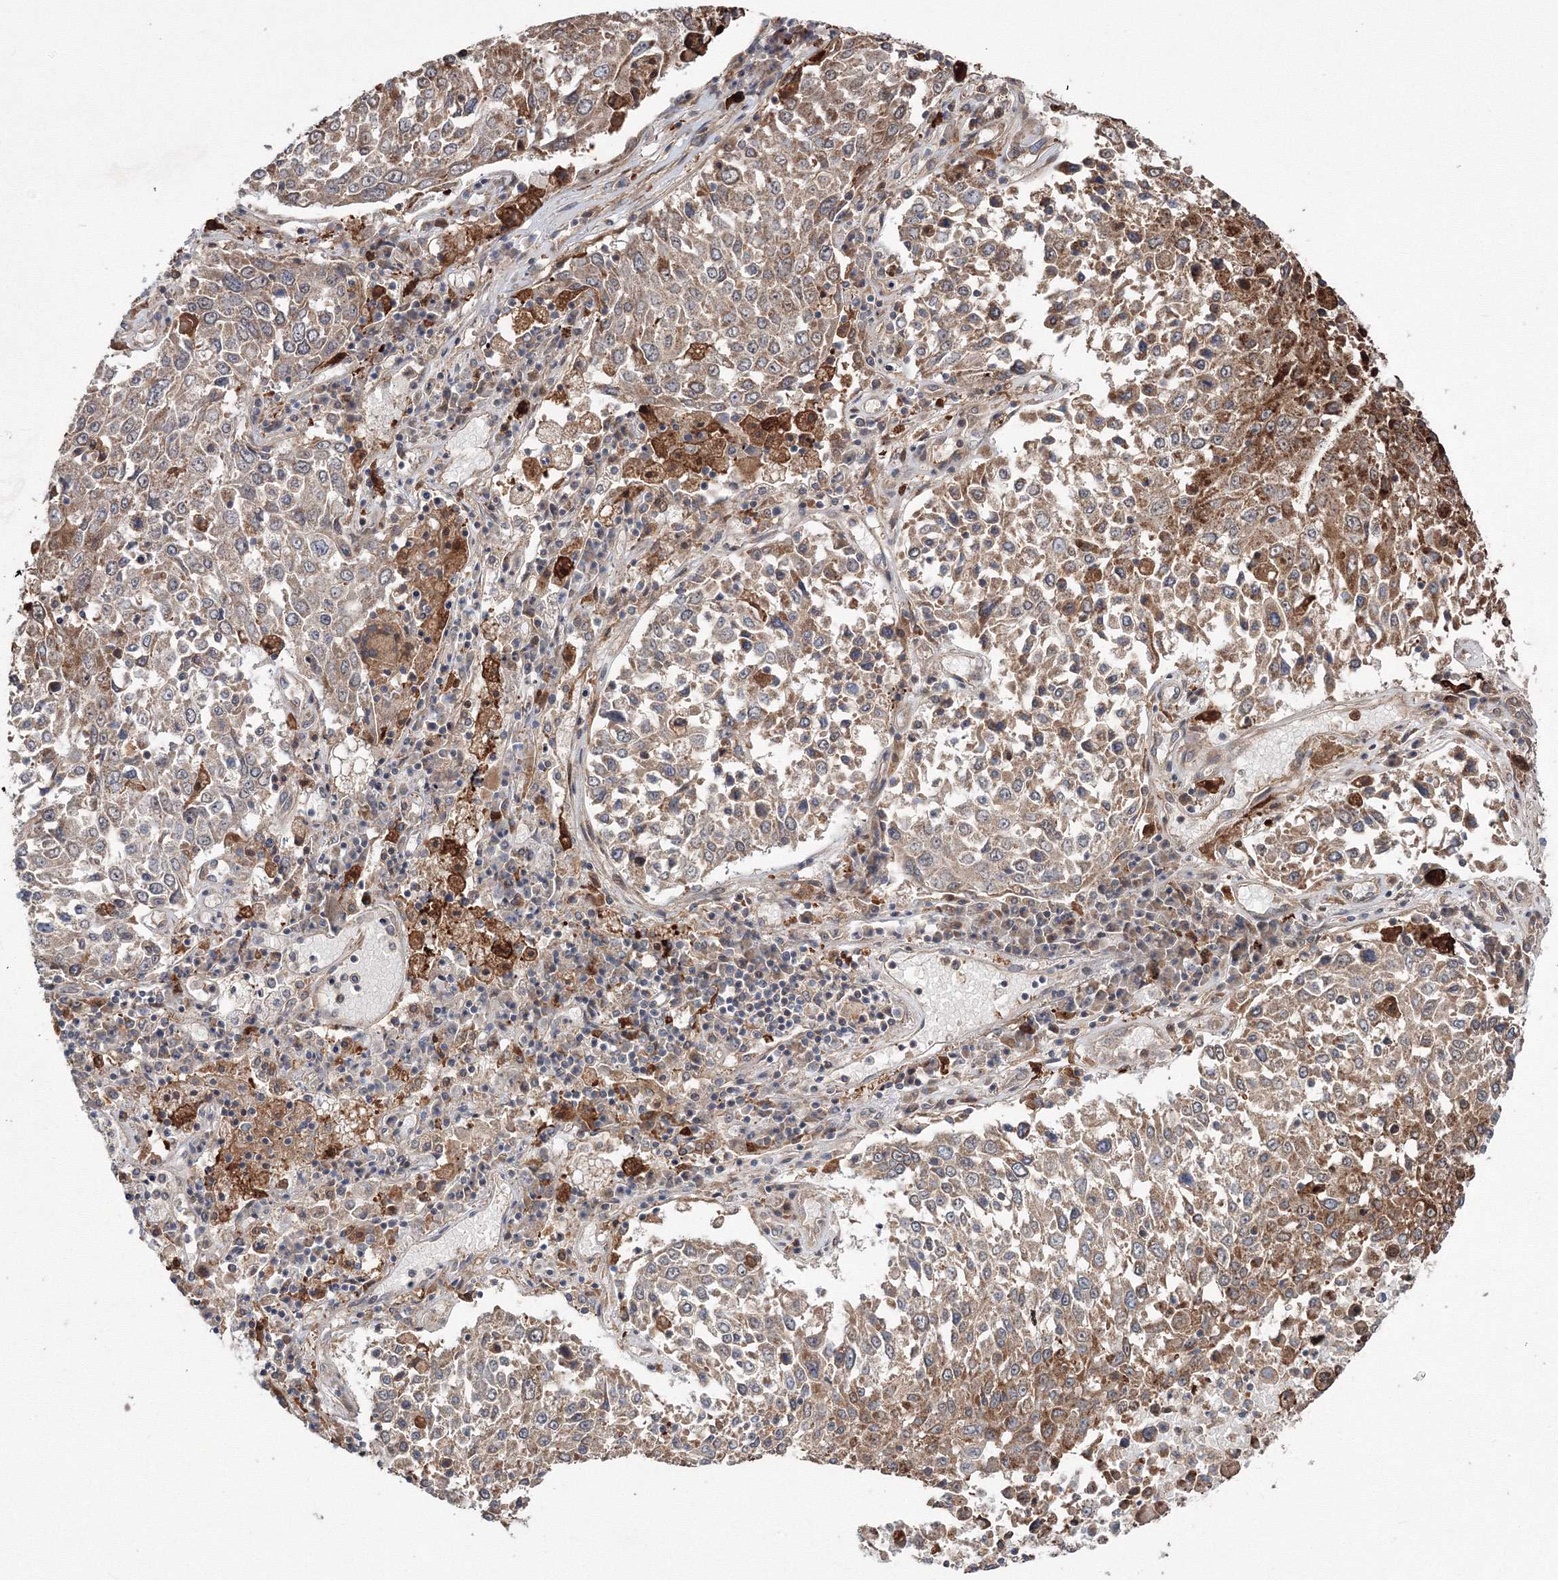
{"staining": {"intensity": "moderate", "quantity": ">75%", "location": "cytoplasmic/membranous"}, "tissue": "lung cancer", "cell_type": "Tumor cells", "image_type": "cancer", "snomed": [{"axis": "morphology", "description": "Squamous cell carcinoma, NOS"}, {"axis": "topography", "description": "Lung"}], "caption": "A photomicrograph of lung cancer (squamous cell carcinoma) stained for a protein exhibits moderate cytoplasmic/membranous brown staining in tumor cells.", "gene": "RANBP3L", "patient": {"sex": "male", "age": 65}}